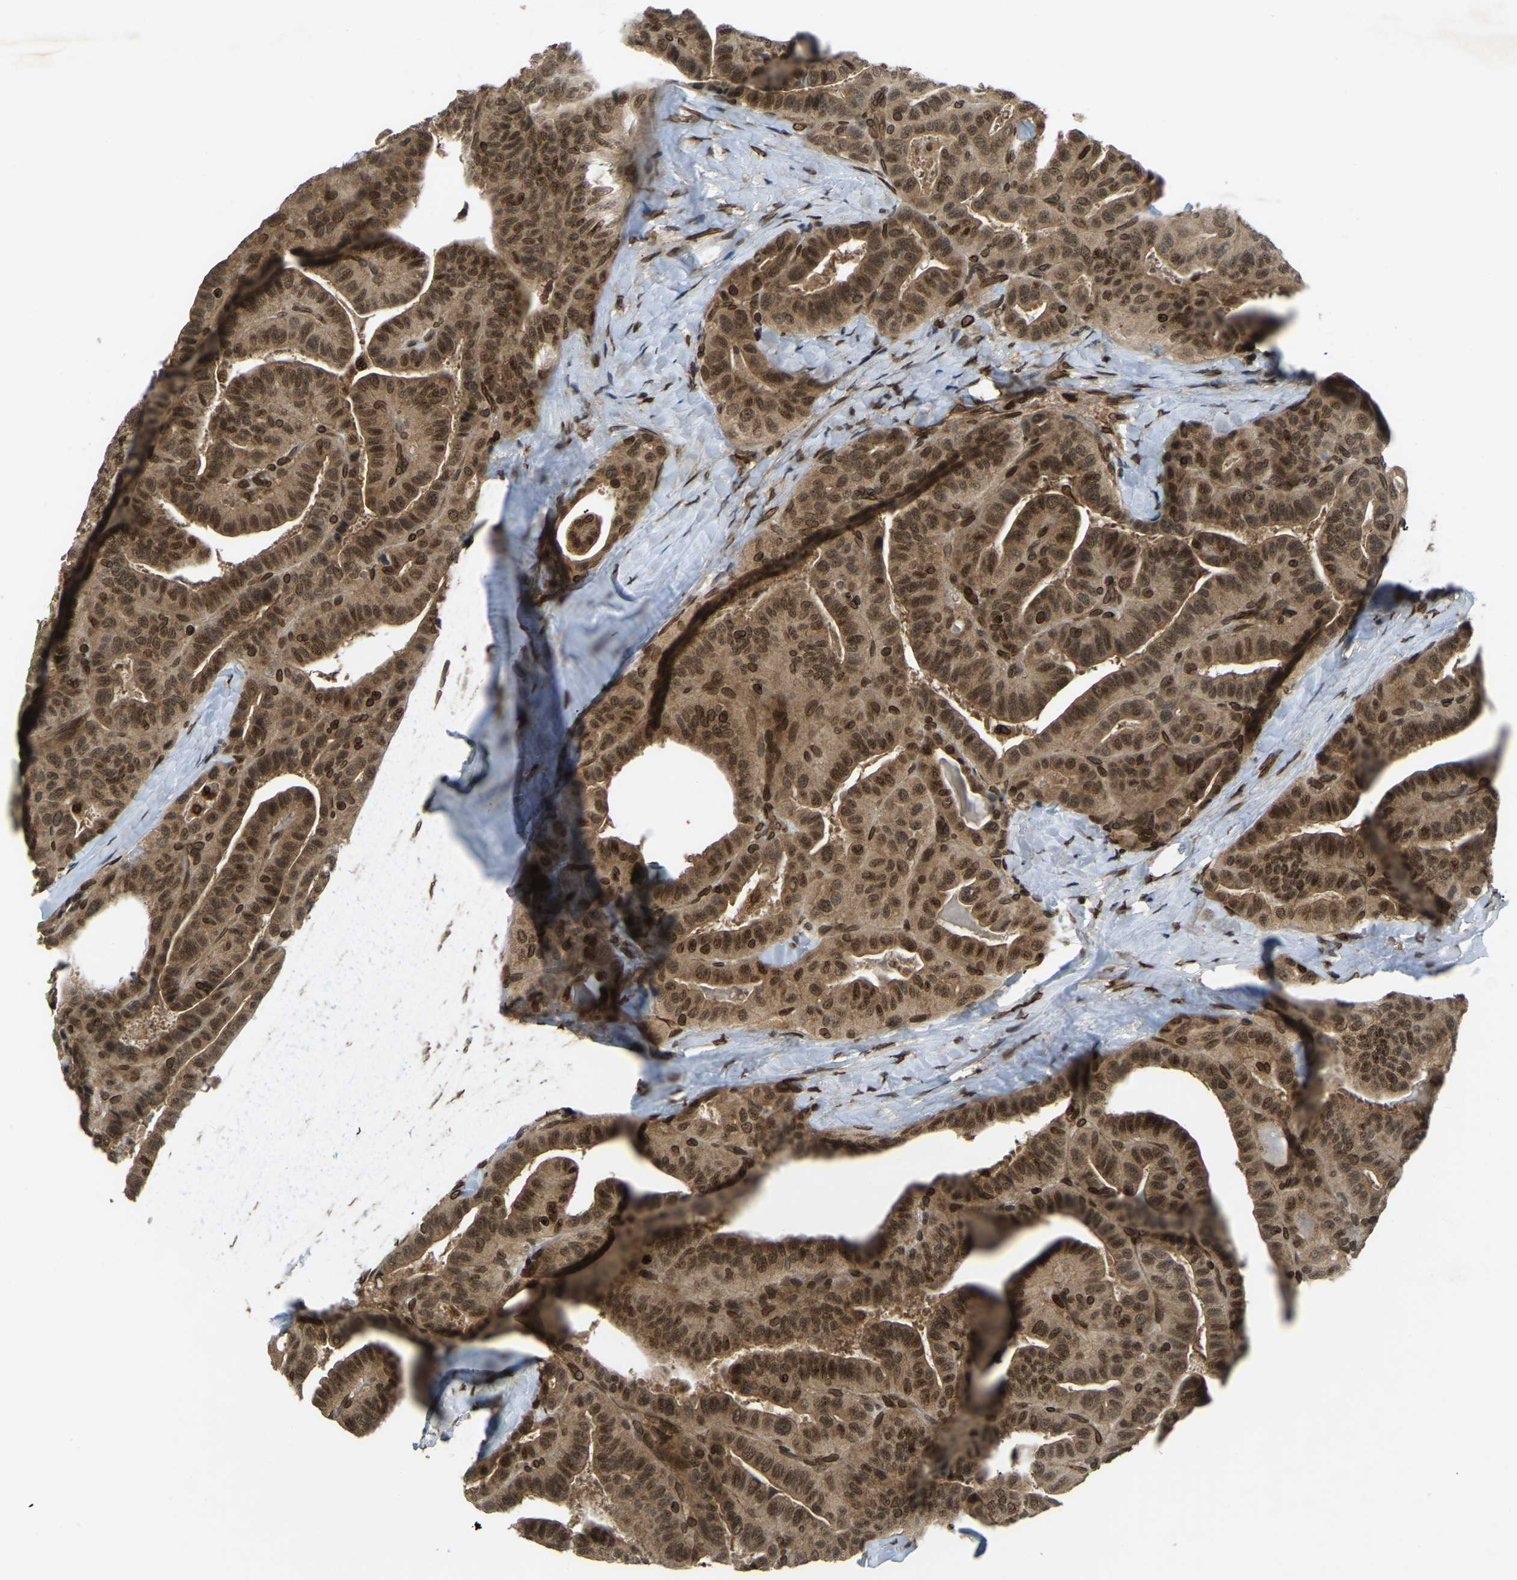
{"staining": {"intensity": "moderate", "quantity": ">75%", "location": "cytoplasmic/membranous,nuclear"}, "tissue": "thyroid cancer", "cell_type": "Tumor cells", "image_type": "cancer", "snomed": [{"axis": "morphology", "description": "Papillary adenocarcinoma, NOS"}, {"axis": "topography", "description": "Thyroid gland"}], "caption": "Human thyroid papillary adenocarcinoma stained for a protein (brown) reveals moderate cytoplasmic/membranous and nuclear positive positivity in approximately >75% of tumor cells.", "gene": "SYNE1", "patient": {"sex": "male", "age": 77}}